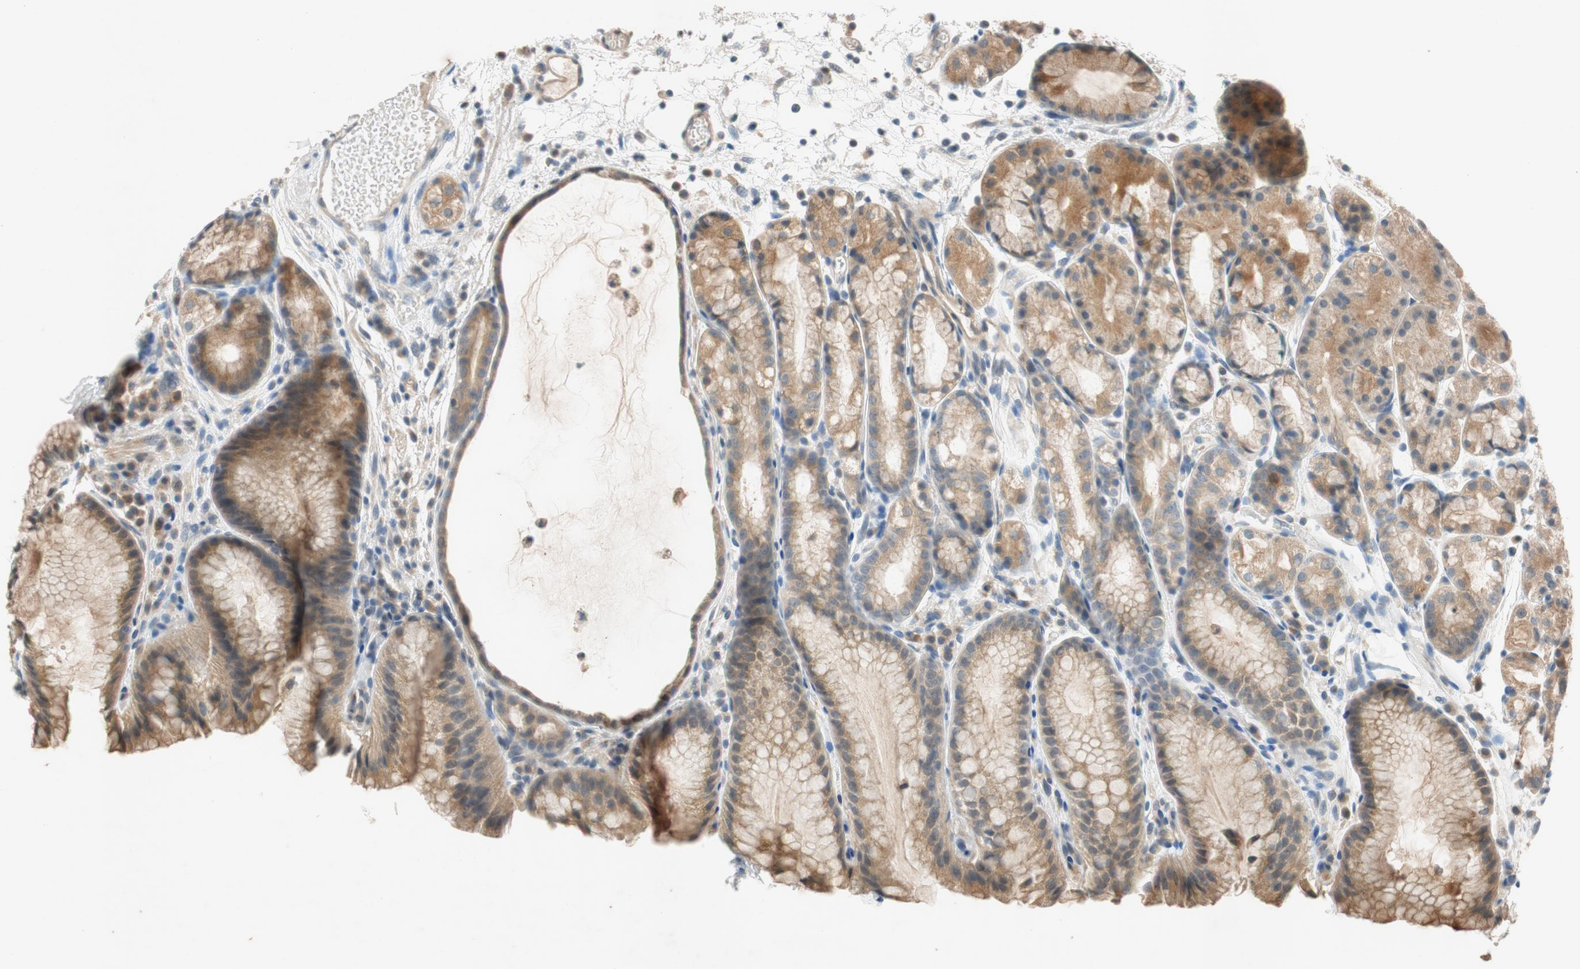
{"staining": {"intensity": "moderate", "quantity": "25%-75%", "location": "cytoplasmic/membranous"}, "tissue": "stomach", "cell_type": "Glandular cells", "image_type": "normal", "snomed": [{"axis": "morphology", "description": "Normal tissue, NOS"}, {"axis": "topography", "description": "Stomach, upper"}], "caption": "Glandular cells display moderate cytoplasmic/membranous expression in approximately 25%-75% of cells in benign stomach. The protein of interest is shown in brown color, while the nuclei are stained blue.", "gene": "ATP2C1", "patient": {"sex": "male", "age": 72}}